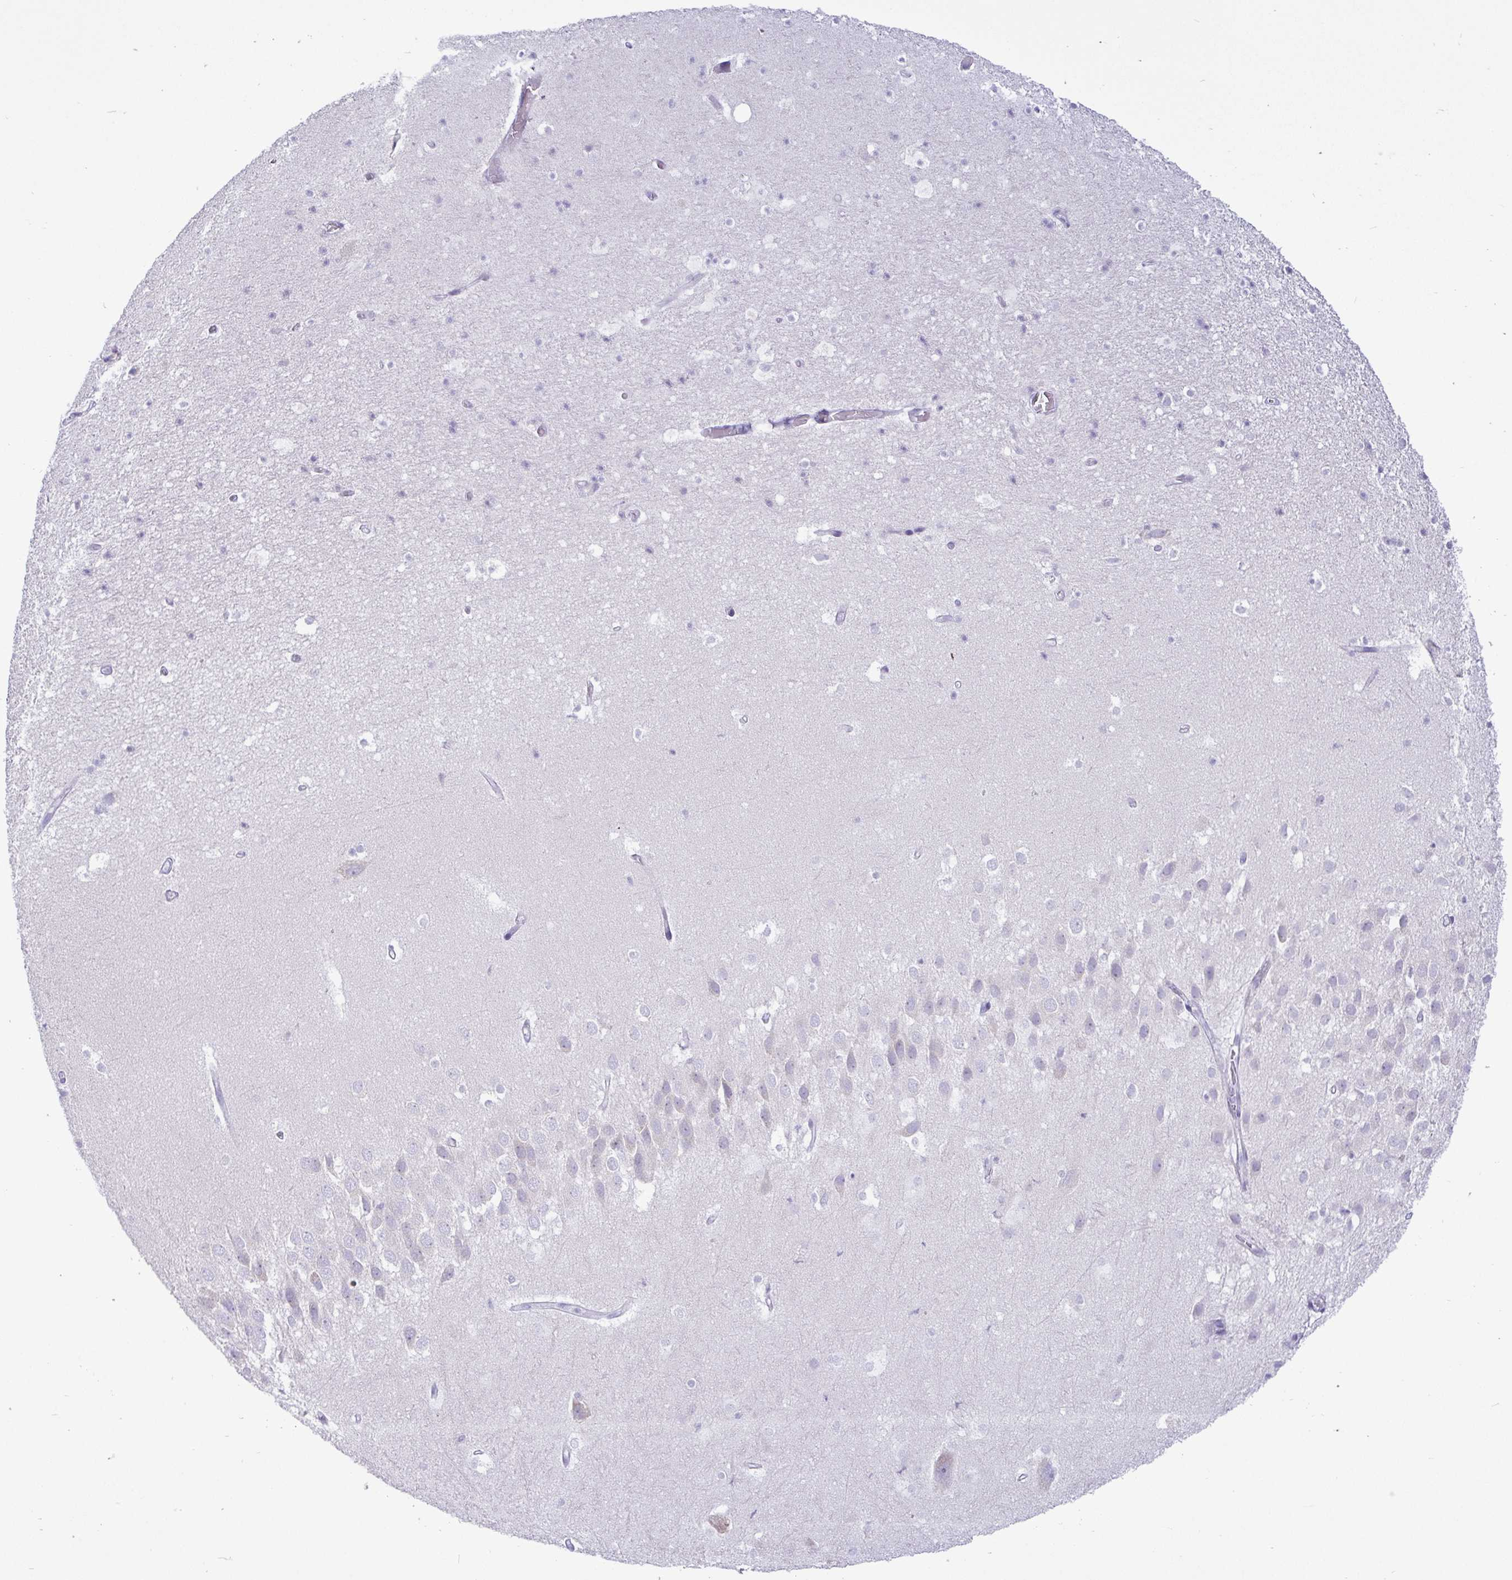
{"staining": {"intensity": "negative", "quantity": "none", "location": "none"}, "tissue": "hippocampus", "cell_type": "Glial cells", "image_type": "normal", "snomed": [{"axis": "morphology", "description": "Normal tissue, NOS"}, {"axis": "topography", "description": "Hippocampus"}], "caption": "DAB (3,3'-diaminobenzidine) immunohistochemical staining of benign human hippocampus displays no significant positivity in glial cells. The staining is performed using DAB (3,3'-diaminobenzidine) brown chromogen with nuclei counter-stained in using hematoxylin.", "gene": "C4orf33", "patient": {"sex": "male", "age": 26}}